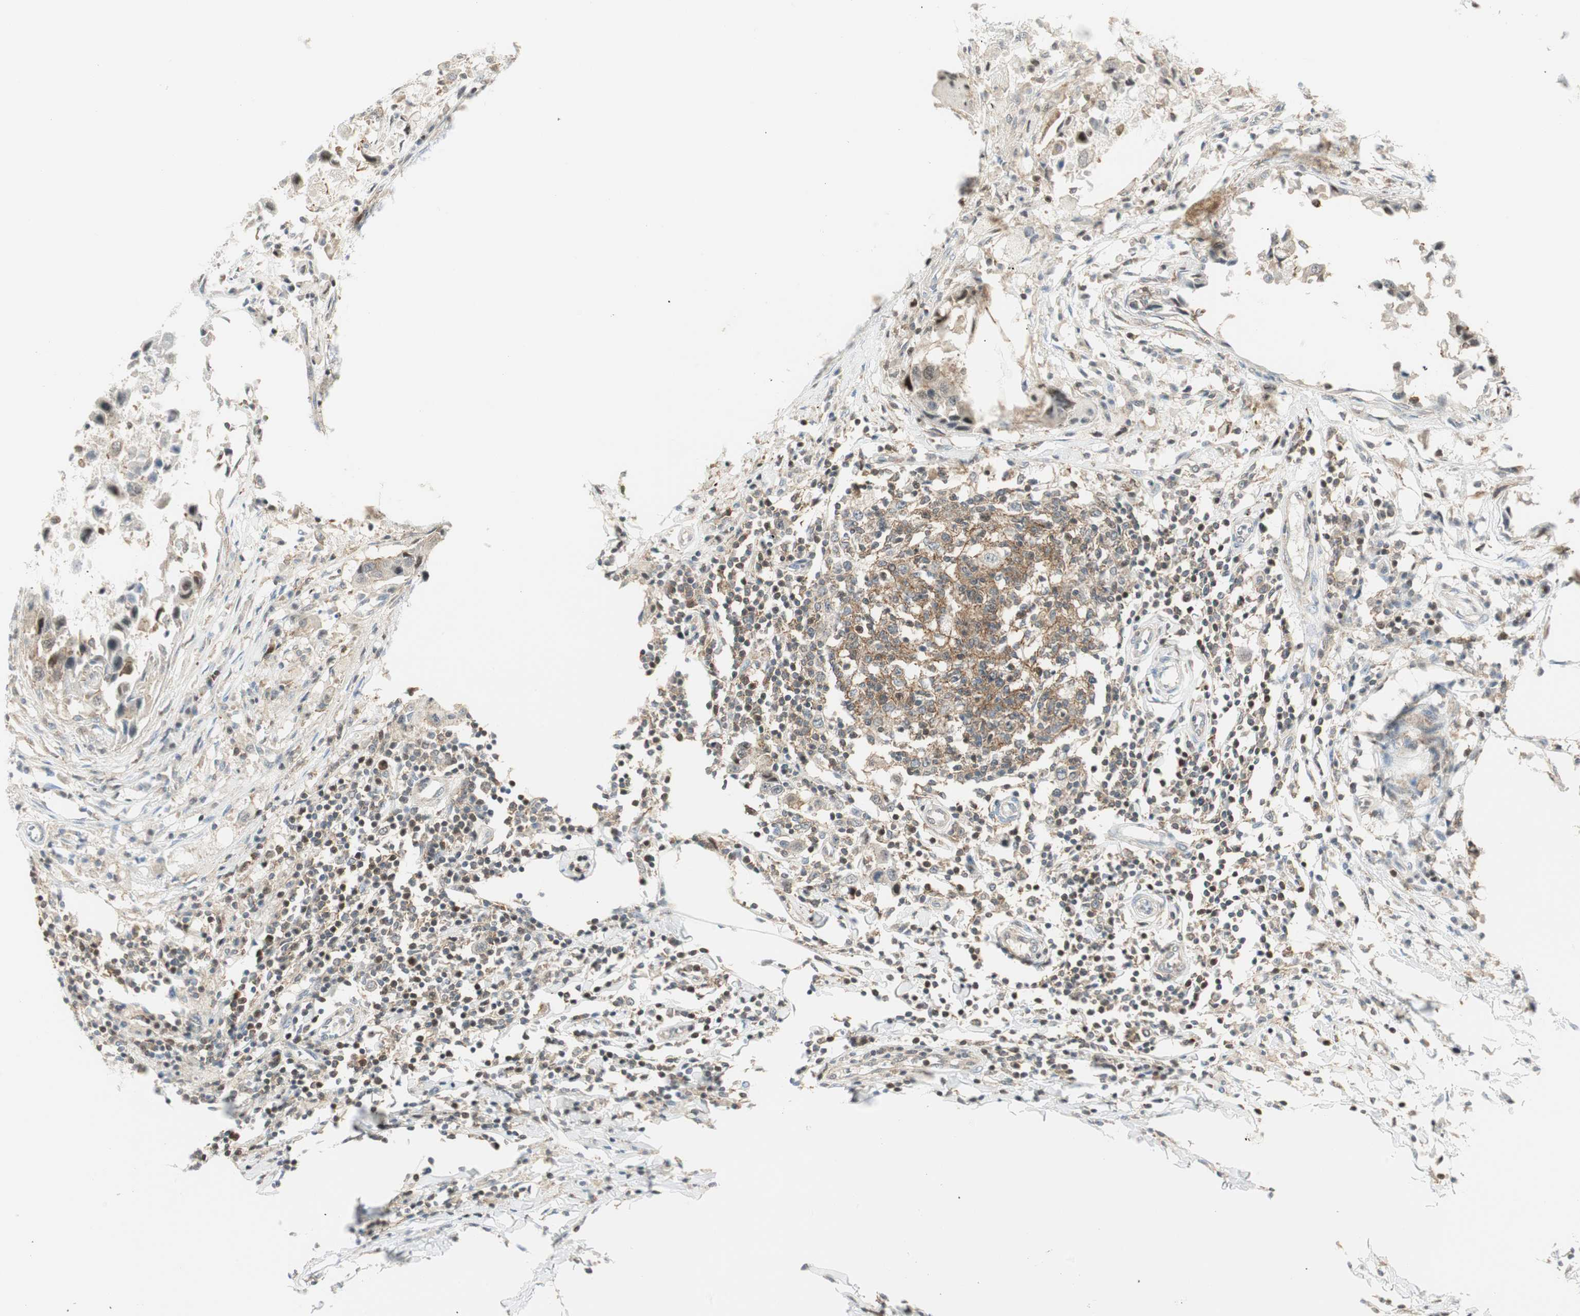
{"staining": {"intensity": "weak", "quantity": ">75%", "location": "cytoplasmic/membranous"}, "tissue": "breast cancer", "cell_type": "Tumor cells", "image_type": "cancer", "snomed": [{"axis": "morphology", "description": "Duct carcinoma"}, {"axis": "topography", "description": "Breast"}], "caption": "Immunohistochemical staining of breast cancer (infiltrating ductal carcinoma) exhibits low levels of weak cytoplasmic/membranous protein staining in approximately >75% of tumor cells.", "gene": "PPP1CA", "patient": {"sex": "female", "age": 27}}